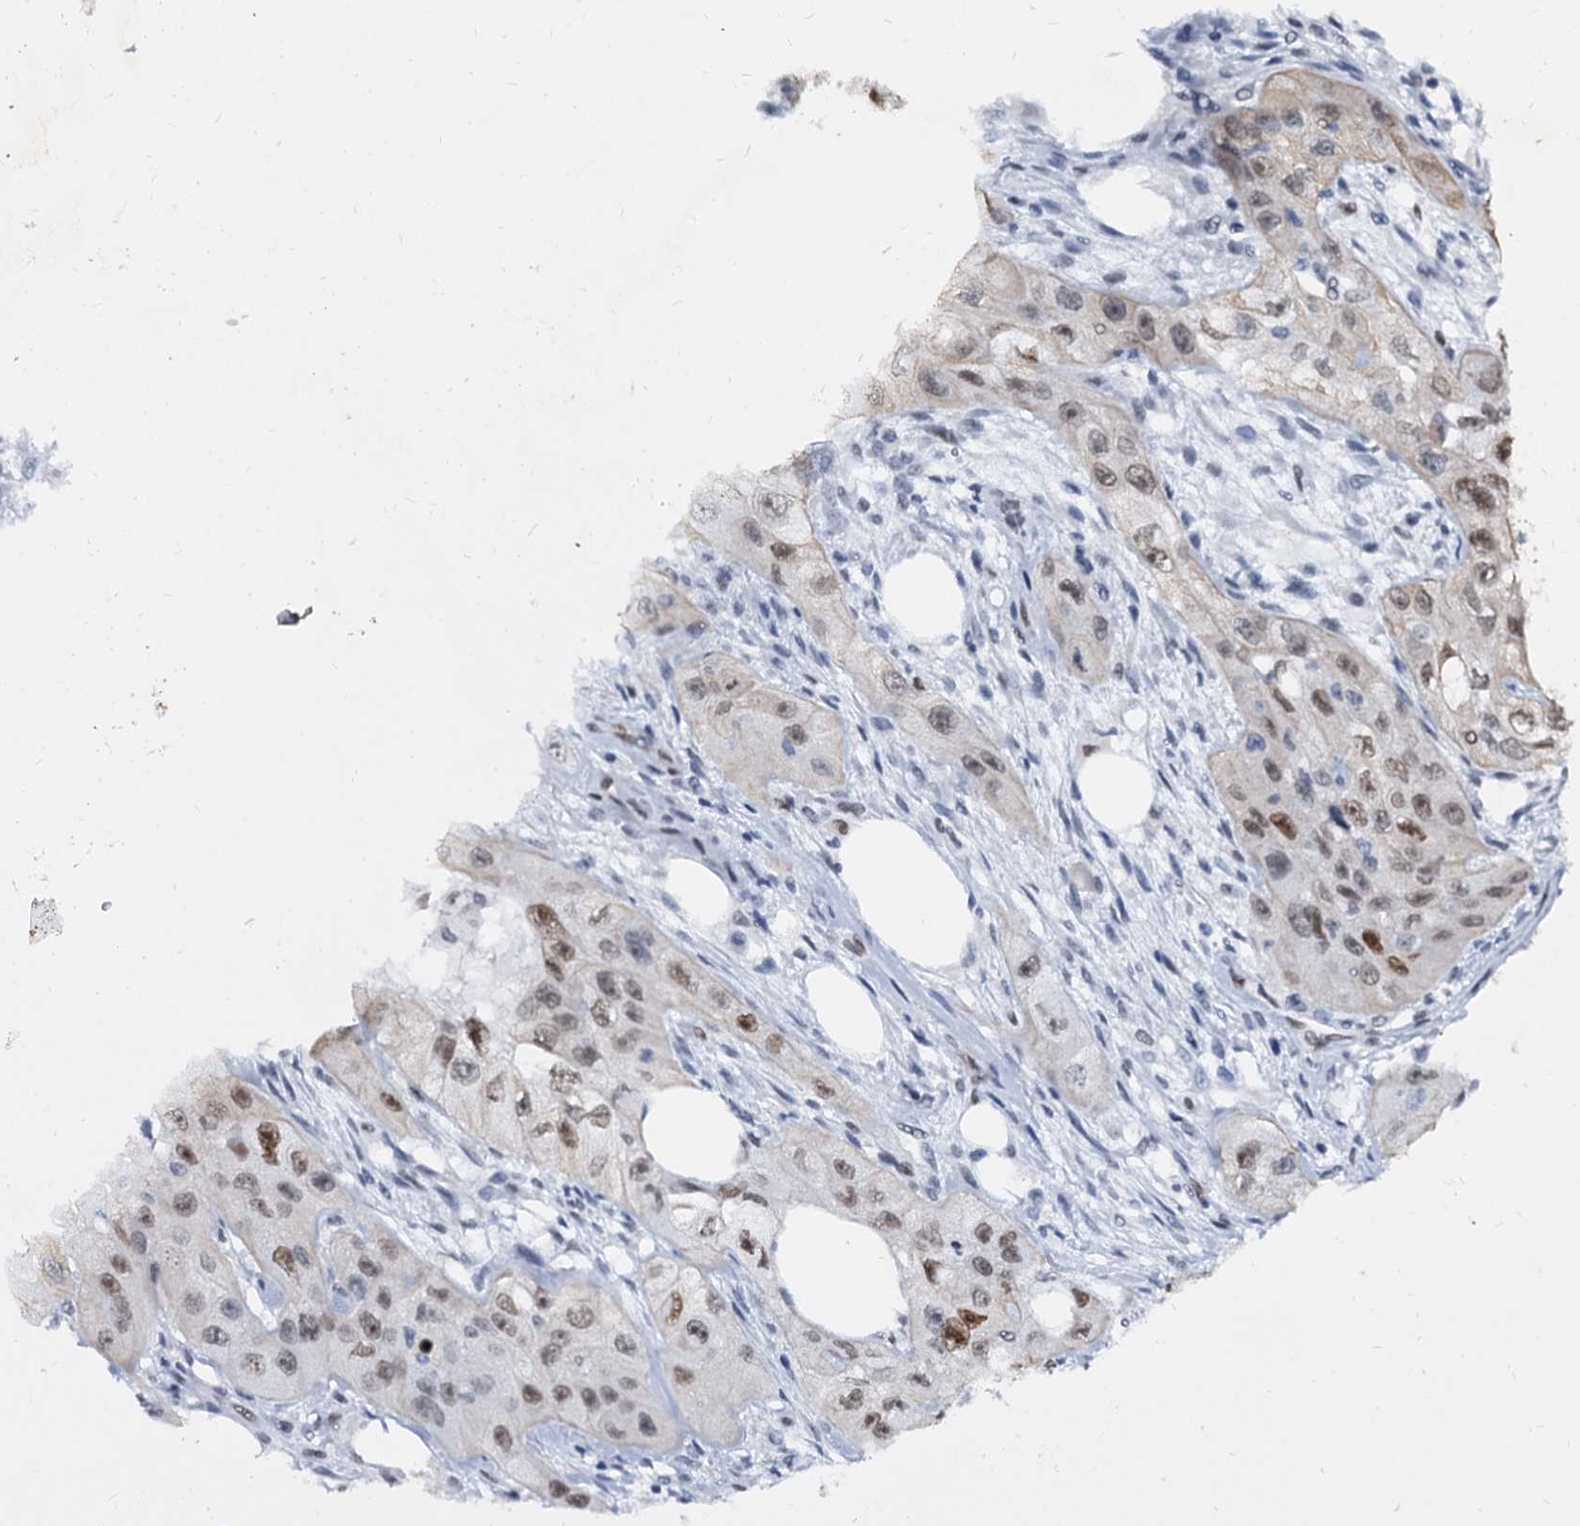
{"staining": {"intensity": "moderate", "quantity": ">75%", "location": "nuclear"}, "tissue": "skin cancer", "cell_type": "Tumor cells", "image_type": "cancer", "snomed": [{"axis": "morphology", "description": "Squamous cell carcinoma, NOS"}, {"axis": "topography", "description": "Skin"}, {"axis": "topography", "description": "Subcutis"}], "caption": "Human skin cancer stained for a protein (brown) exhibits moderate nuclear positive positivity in about >75% of tumor cells.", "gene": "CMAS", "patient": {"sex": "male", "age": 73}}